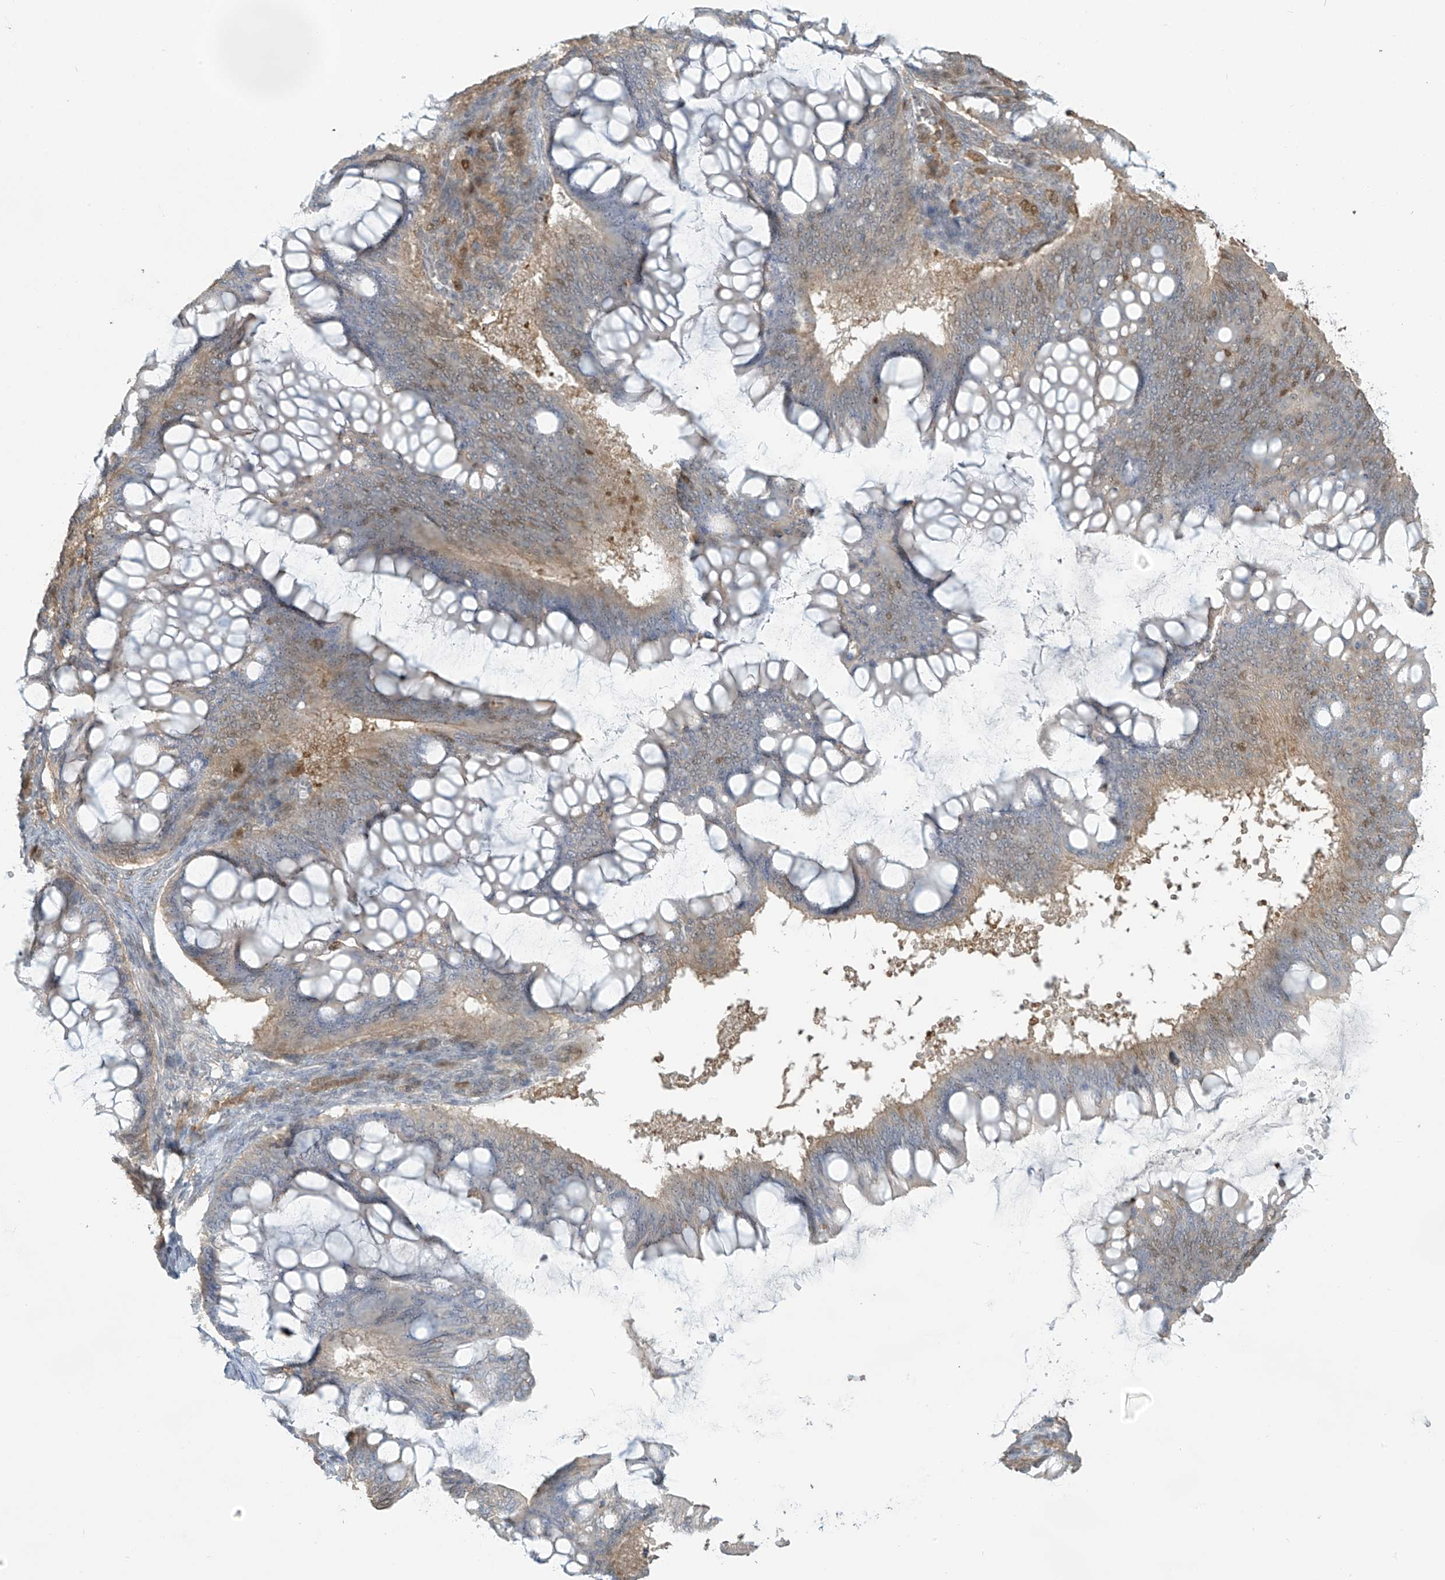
{"staining": {"intensity": "weak", "quantity": "<25%", "location": "cytoplasmic/membranous"}, "tissue": "ovarian cancer", "cell_type": "Tumor cells", "image_type": "cancer", "snomed": [{"axis": "morphology", "description": "Cystadenocarcinoma, mucinous, NOS"}, {"axis": "topography", "description": "Ovary"}], "caption": "Ovarian cancer (mucinous cystadenocarcinoma) stained for a protein using IHC shows no expression tumor cells.", "gene": "TAGAP", "patient": {"sex": "female", "age": 73}}